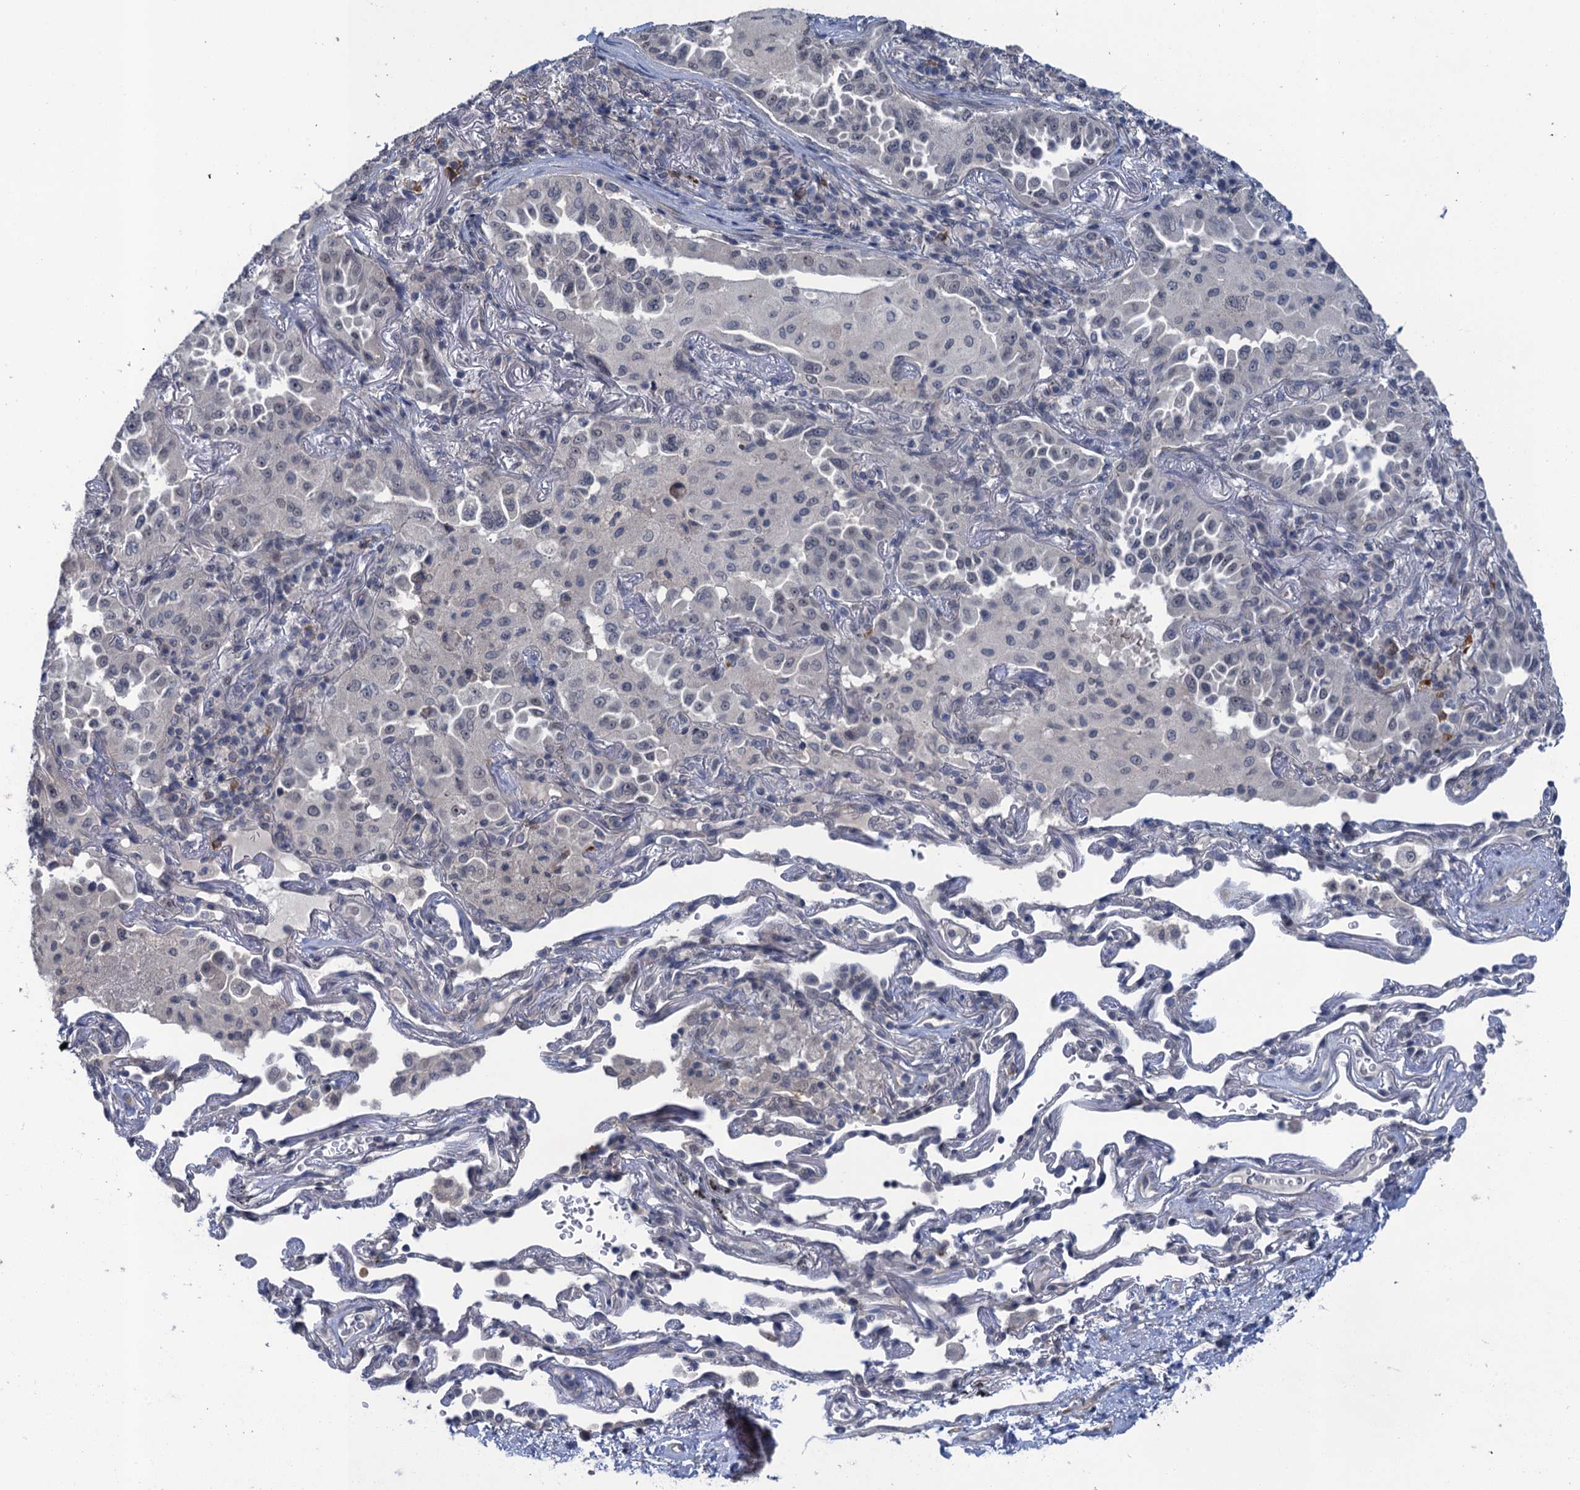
{"staining": {"intensity": "negative", "quantity": "none", "location": "none"}, "tissue": "lung cancer", "cell_type": "Tumor cells", "image_type": "cancer", "snomed": [{"axis": "morphology", "description": "Adenocarcinoma, NOS"}, {"axis": "topography", "description": "Lung"}], "caption": "Tumor cells are negative for brown protein staining in adenocarcinoma (lung).", "gene": "MRFAP1", "patient": {"sex": "female", "age": 69}}